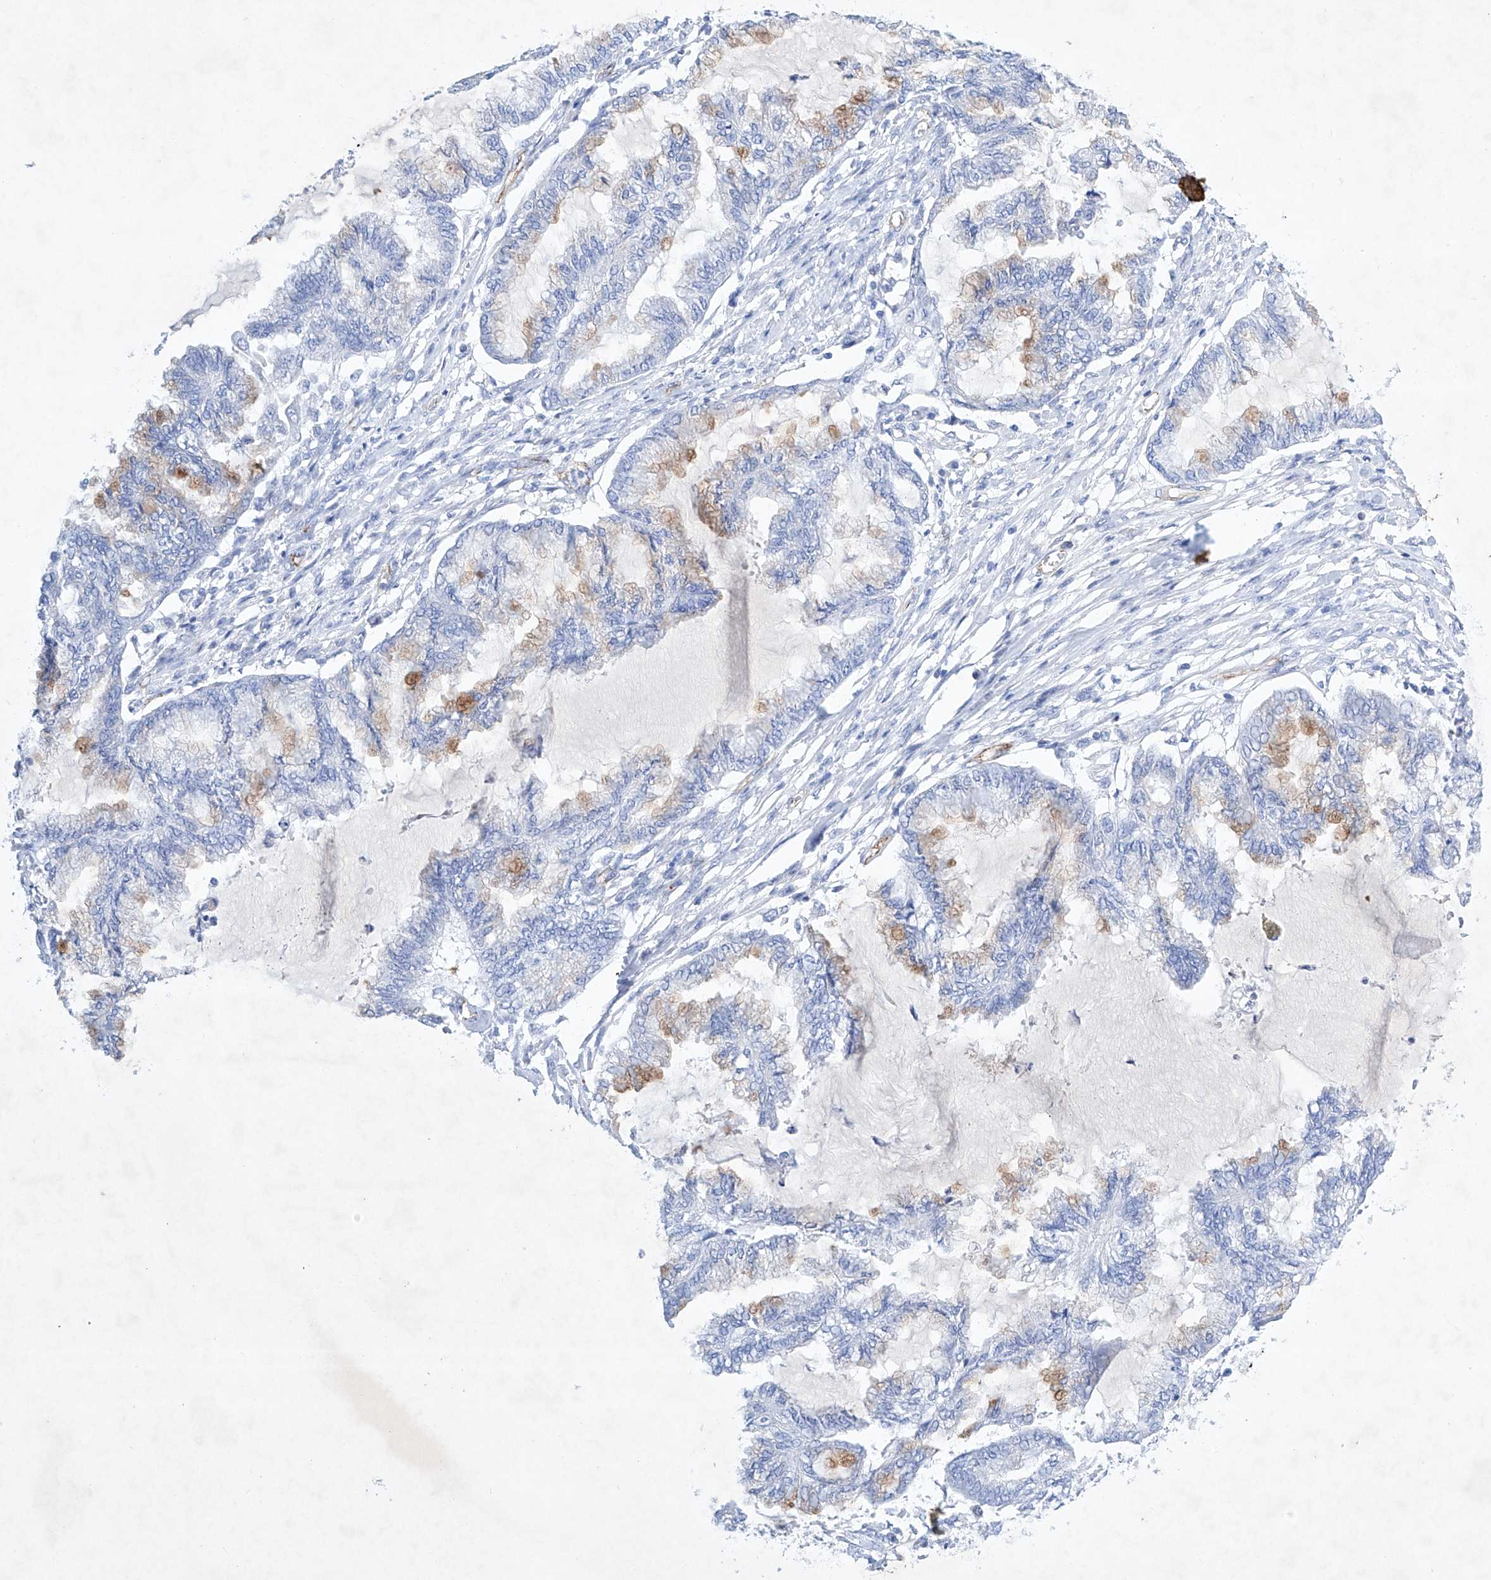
{"staining": {"intensity": "moderate", "quantity": "<25%", "location": "cytoplasmic/membranous"}, "tissue": "endometrial cancer", "cell_type": "Tumor cells", "image_type": "cancer", "snomed": [{"axis": "morphology", "description": "Adenocarcinoma, NOS"}, {"axis": "topography", "description": "Endometrium"}], "caption": "Immunohistochemistry (IHC) histopathology image of human endometrial cancer stained for a protein (brown), which displays low levels of moderate cytoplasmic/membranous positivity in approximately <25% of tumor cells.", "gene": "ETV7", "patient": {"sex": "female", "age": 86}}